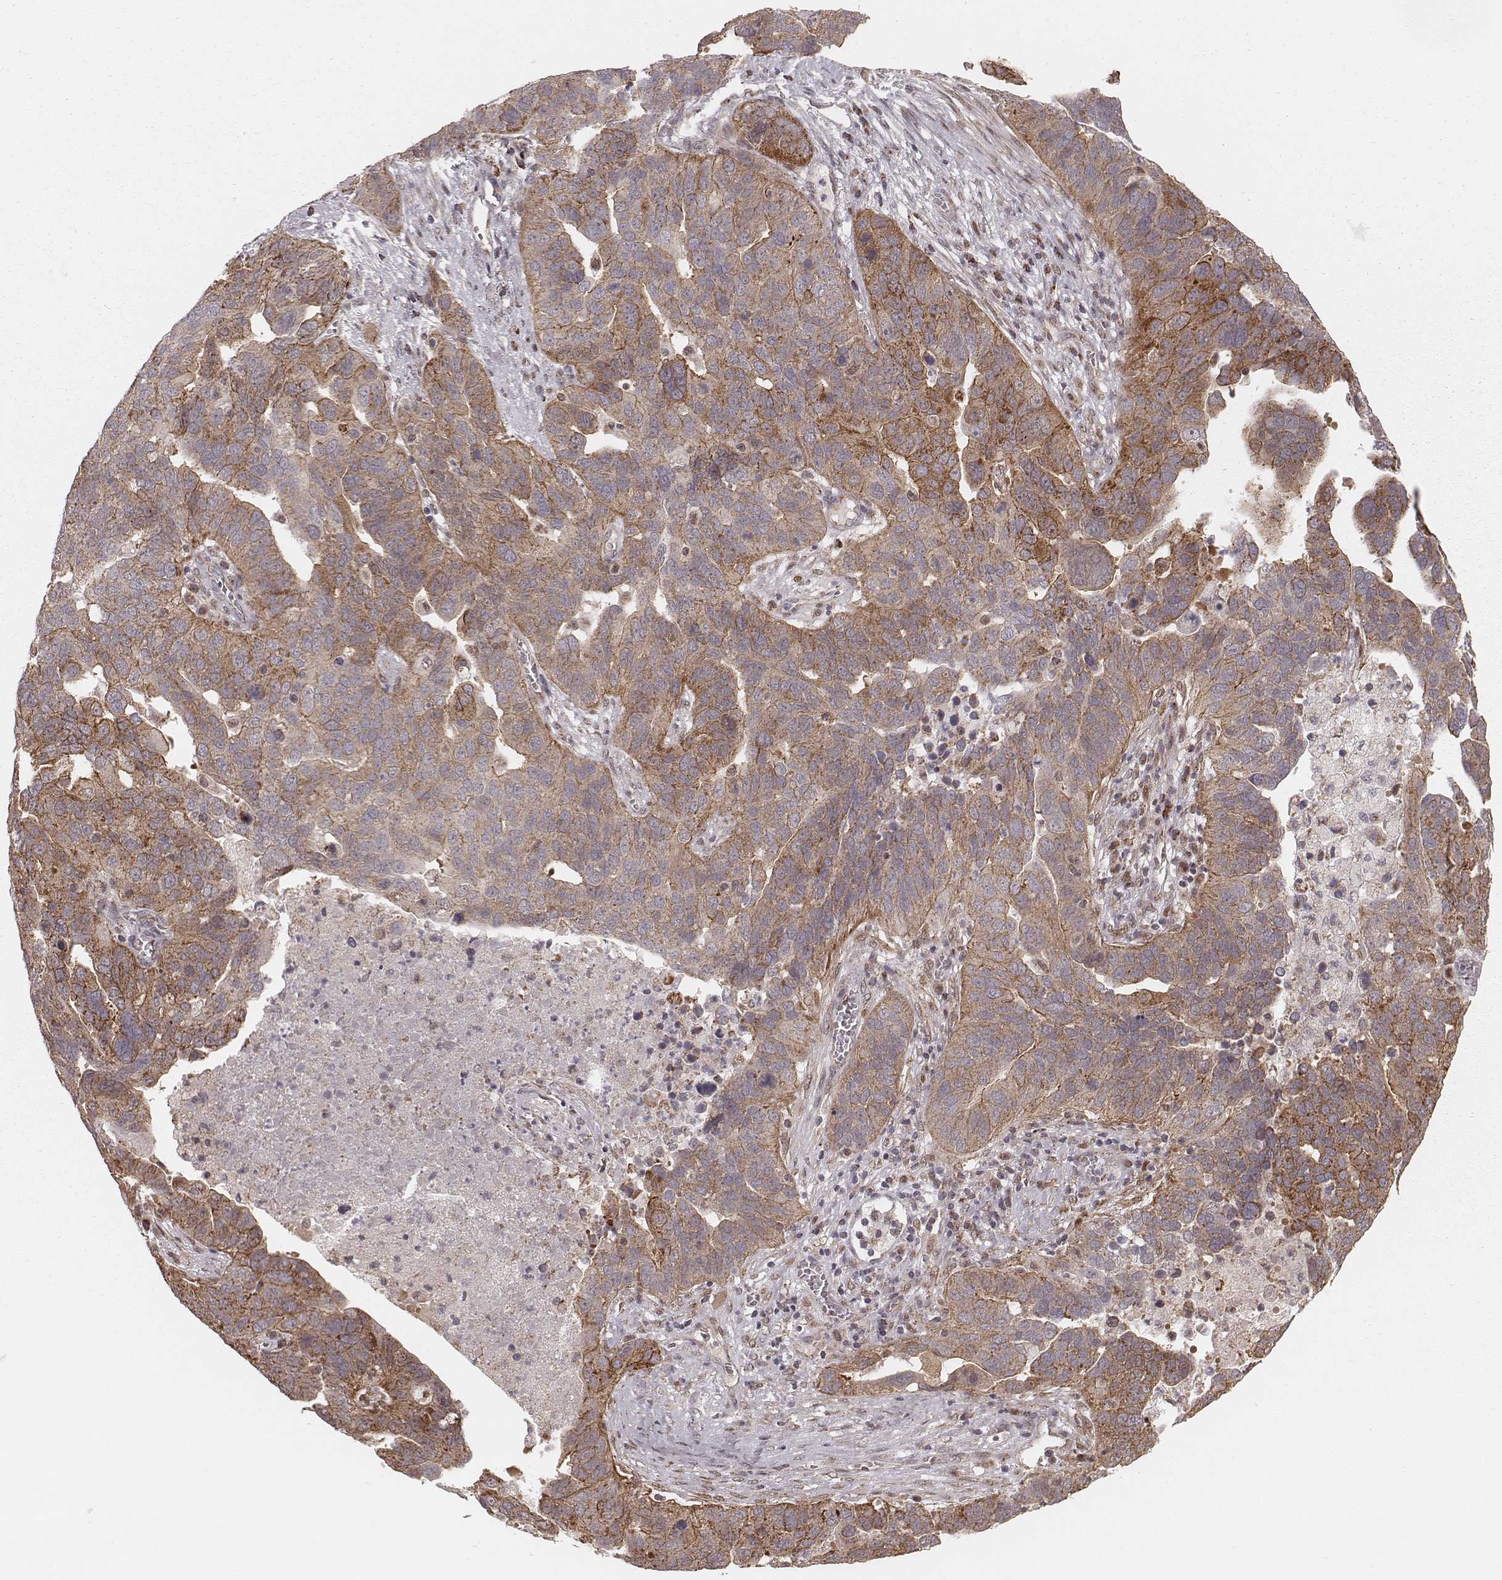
{"staining": {"intensity": "moderate", "quantity": ">75%", "location": "cytoplasmic/membranous"}, "tissue": "ovarian cancer", "cell_type": "Tumor cells", "image_type": "cancer", "snomed": [{"axis": "morphology", "description": "Carcinoma, endometroid"}, {"axis": "topography", "description": "Soft tissue"}, {"axis": "topography", "description": "Ovary"}], "caption": "Immunohistochemistry micrograph of ovarian cancer stained for a protein (brown), which exhibits medium levels of moderate cytoplasmic/membranous staining in approximately >75% of tumor cells.", "gene": "NDUFA7", "patient": {"sex": "female", "age": 52}}